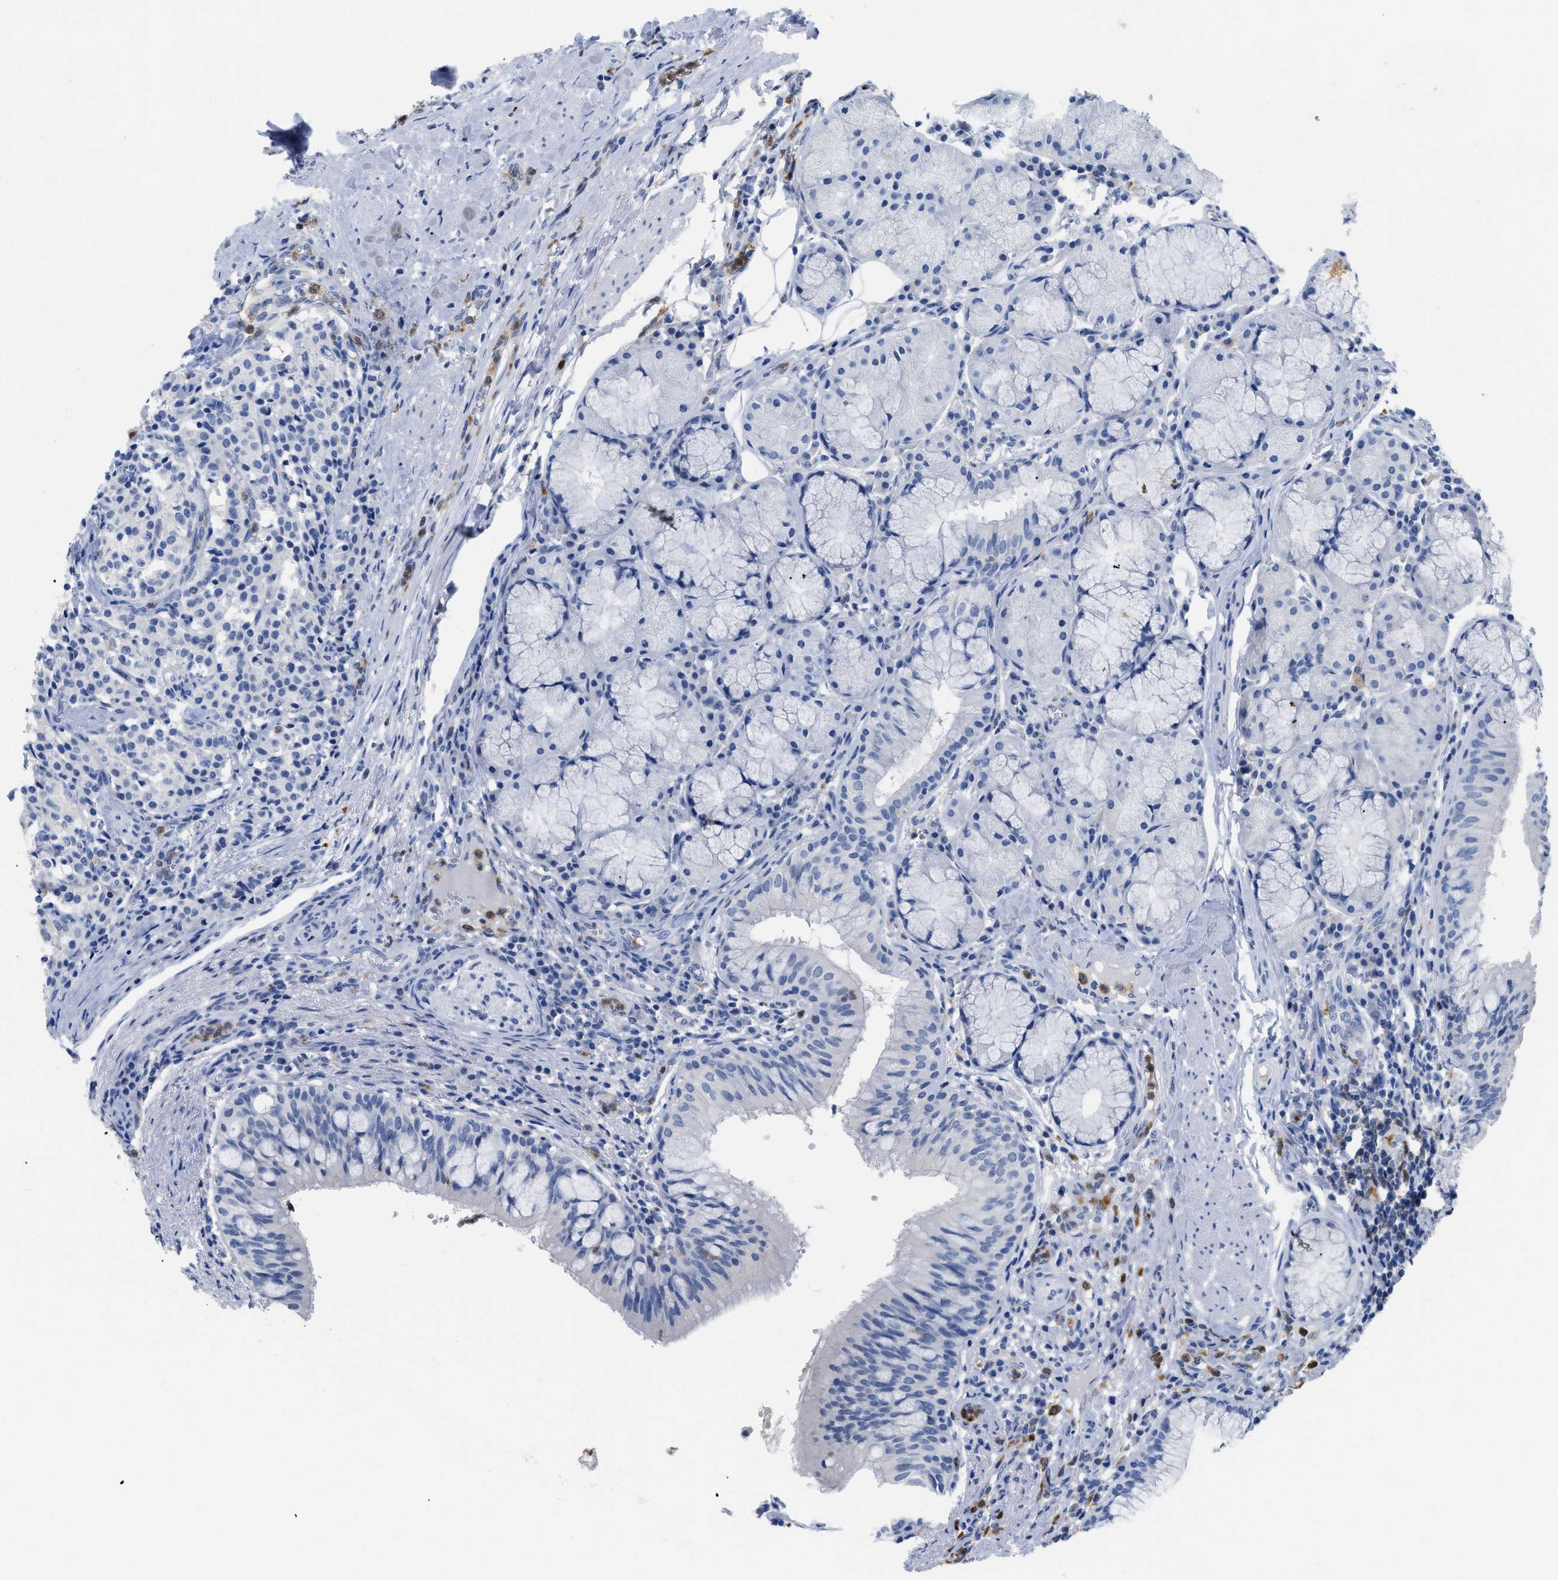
{"staining": {"intensity": "negative", "quantity": "none", "location": "none"}, "tissue": "carcinoid", "cell_type": "Tumor cells", "image_type": "cancer", "snomed": [{"axis": "morphology", "description": "Carcinoid, malignant, NOS"}, {"axis": "topography", "description": "Lung"}], "caption": "Tumor cells show no significant positivity in malignant carcinoid.", "gene": "CR1", "patient": {"sex": "male", "age": 30}}